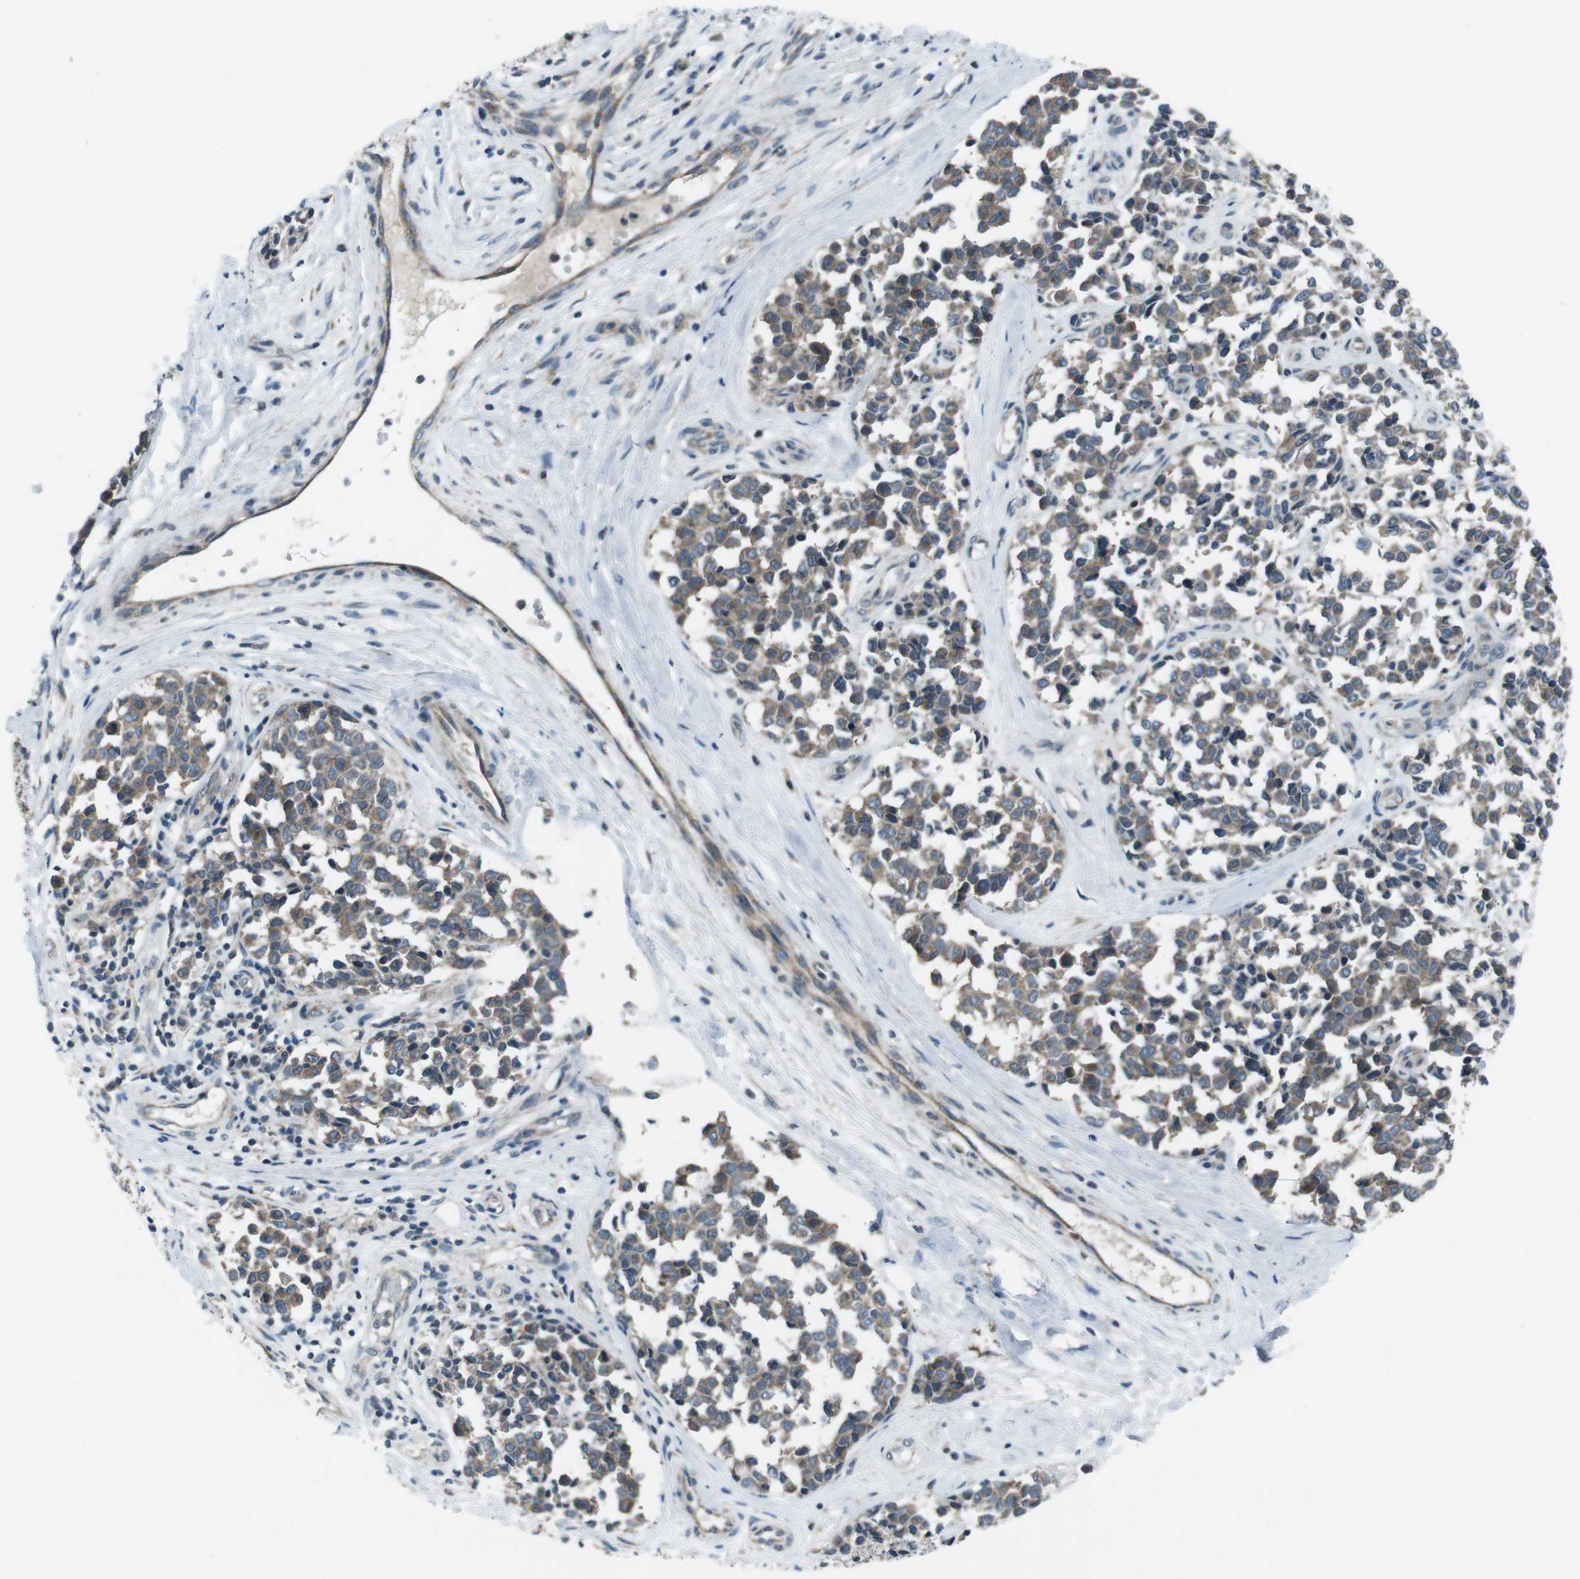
{"staining": {"intensity": "moderate", "quantity": ">75%", "location": "cytoplasmic/membranous"}, "tissue": "melanoma", "cell_type": "Tumor cells", "image_type": "cancer", "snomed": [{"axis": "morphology", "description": "Malignant melanoma, NOS"}, {"axis": "topography", "description": "Skin"}], "caption": "A high-resolution micrograph shows immunohistochemistry (IHC) staining of melanoma, which shows moderate cytoplasmic/membranous staining in about >75% of tumor cells.", "gene": "CDK16", "patient": {"sex": "female", "age": 64}}